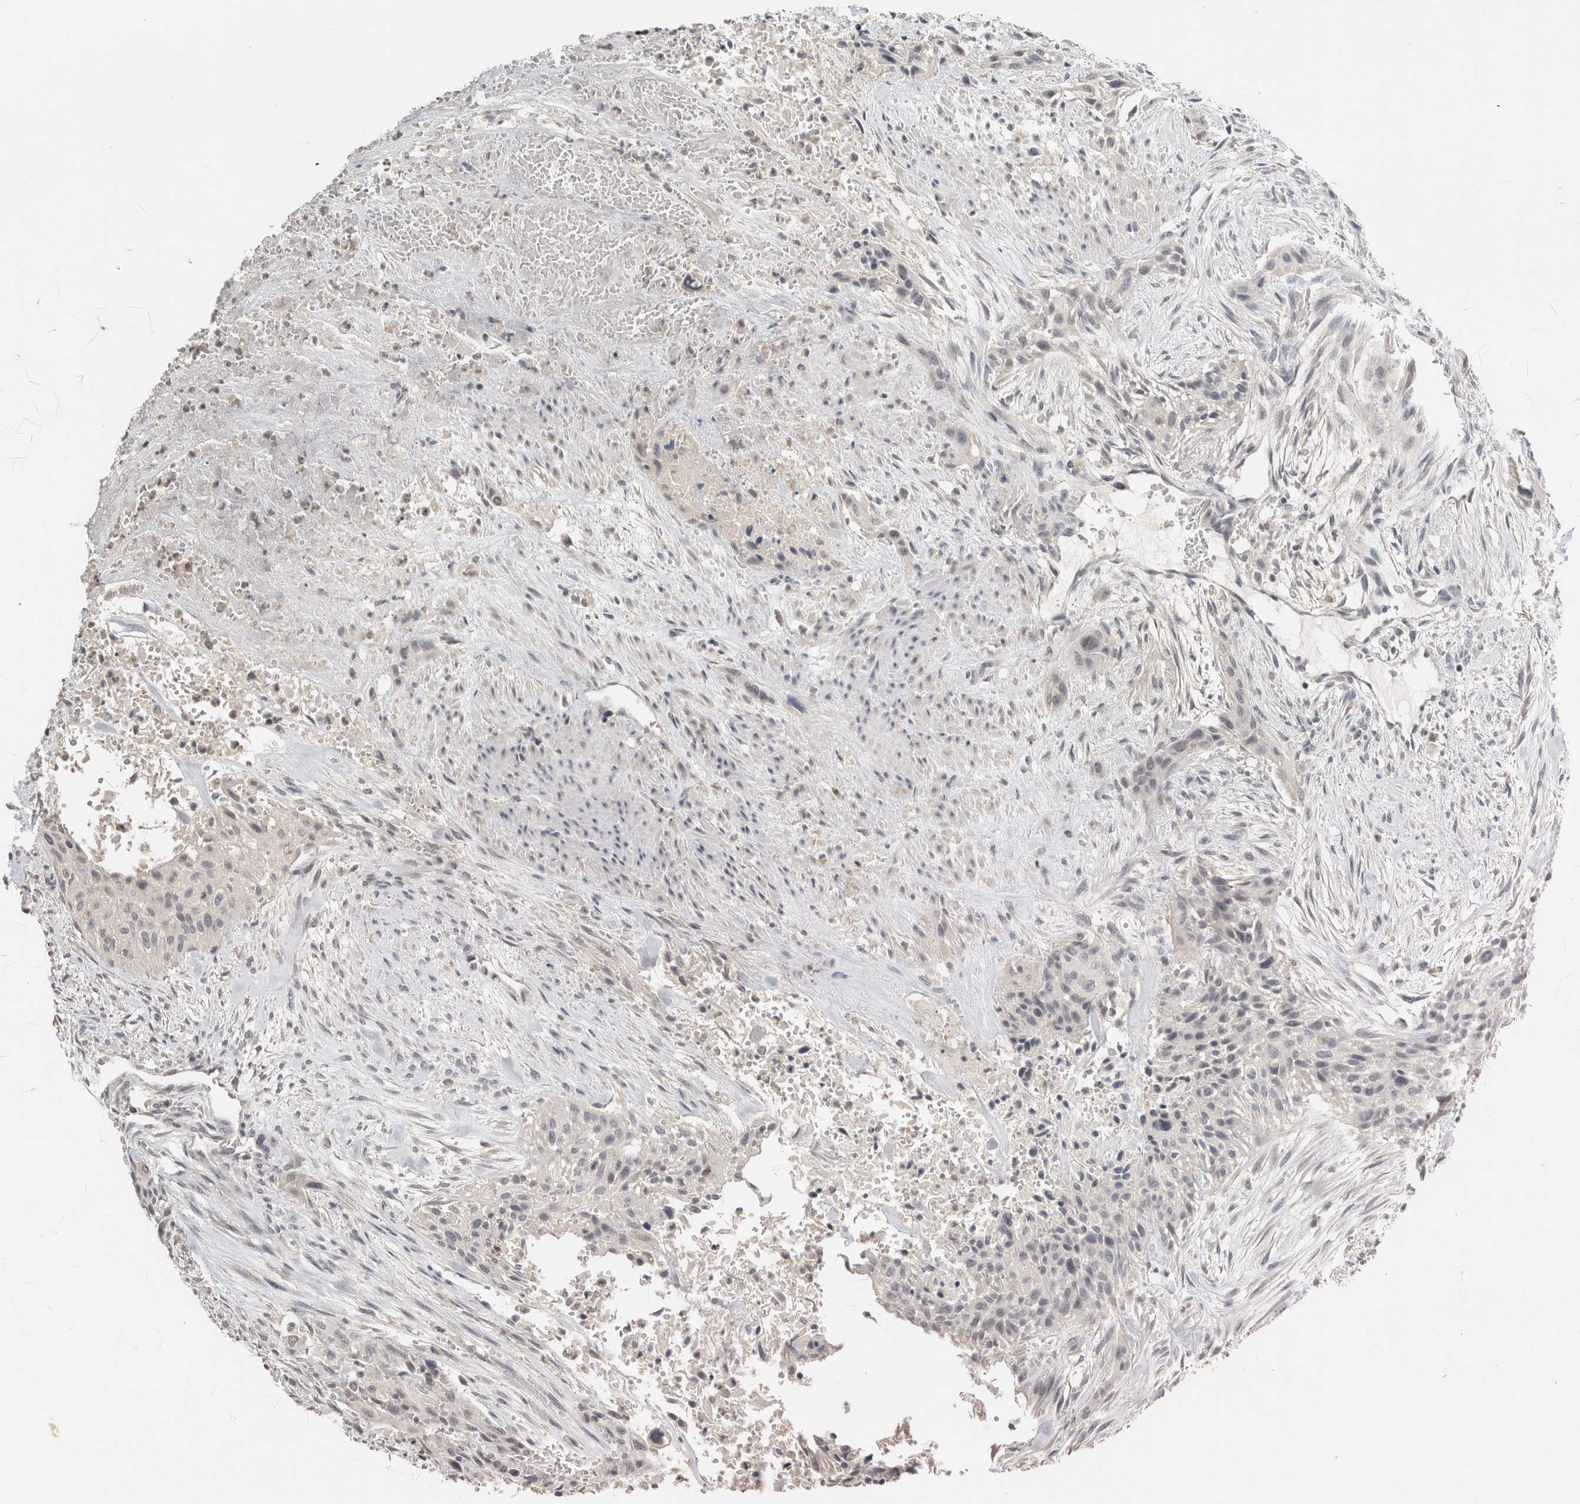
{"staining": {"intensity": "negative", "quantity": "none", "location": "none"}, "tissue": "urothelial cancer", "cell_type": "Tumor cells", "image_type": "cancer", "snomed": [{"axis": "morphology", "description": "Urothelial carcinoma, High grade"}, {"axis": "topography", "description": "Urinary bladder"}], "caption": "An IHC photomicrograph of urothelial carcinoma (high-grade) is shown. There is no staining in tumor cells of urothelial carcinoma (high-grade).", "gene": "CRAT", "patient": {"sex": "male", "age": 35}}